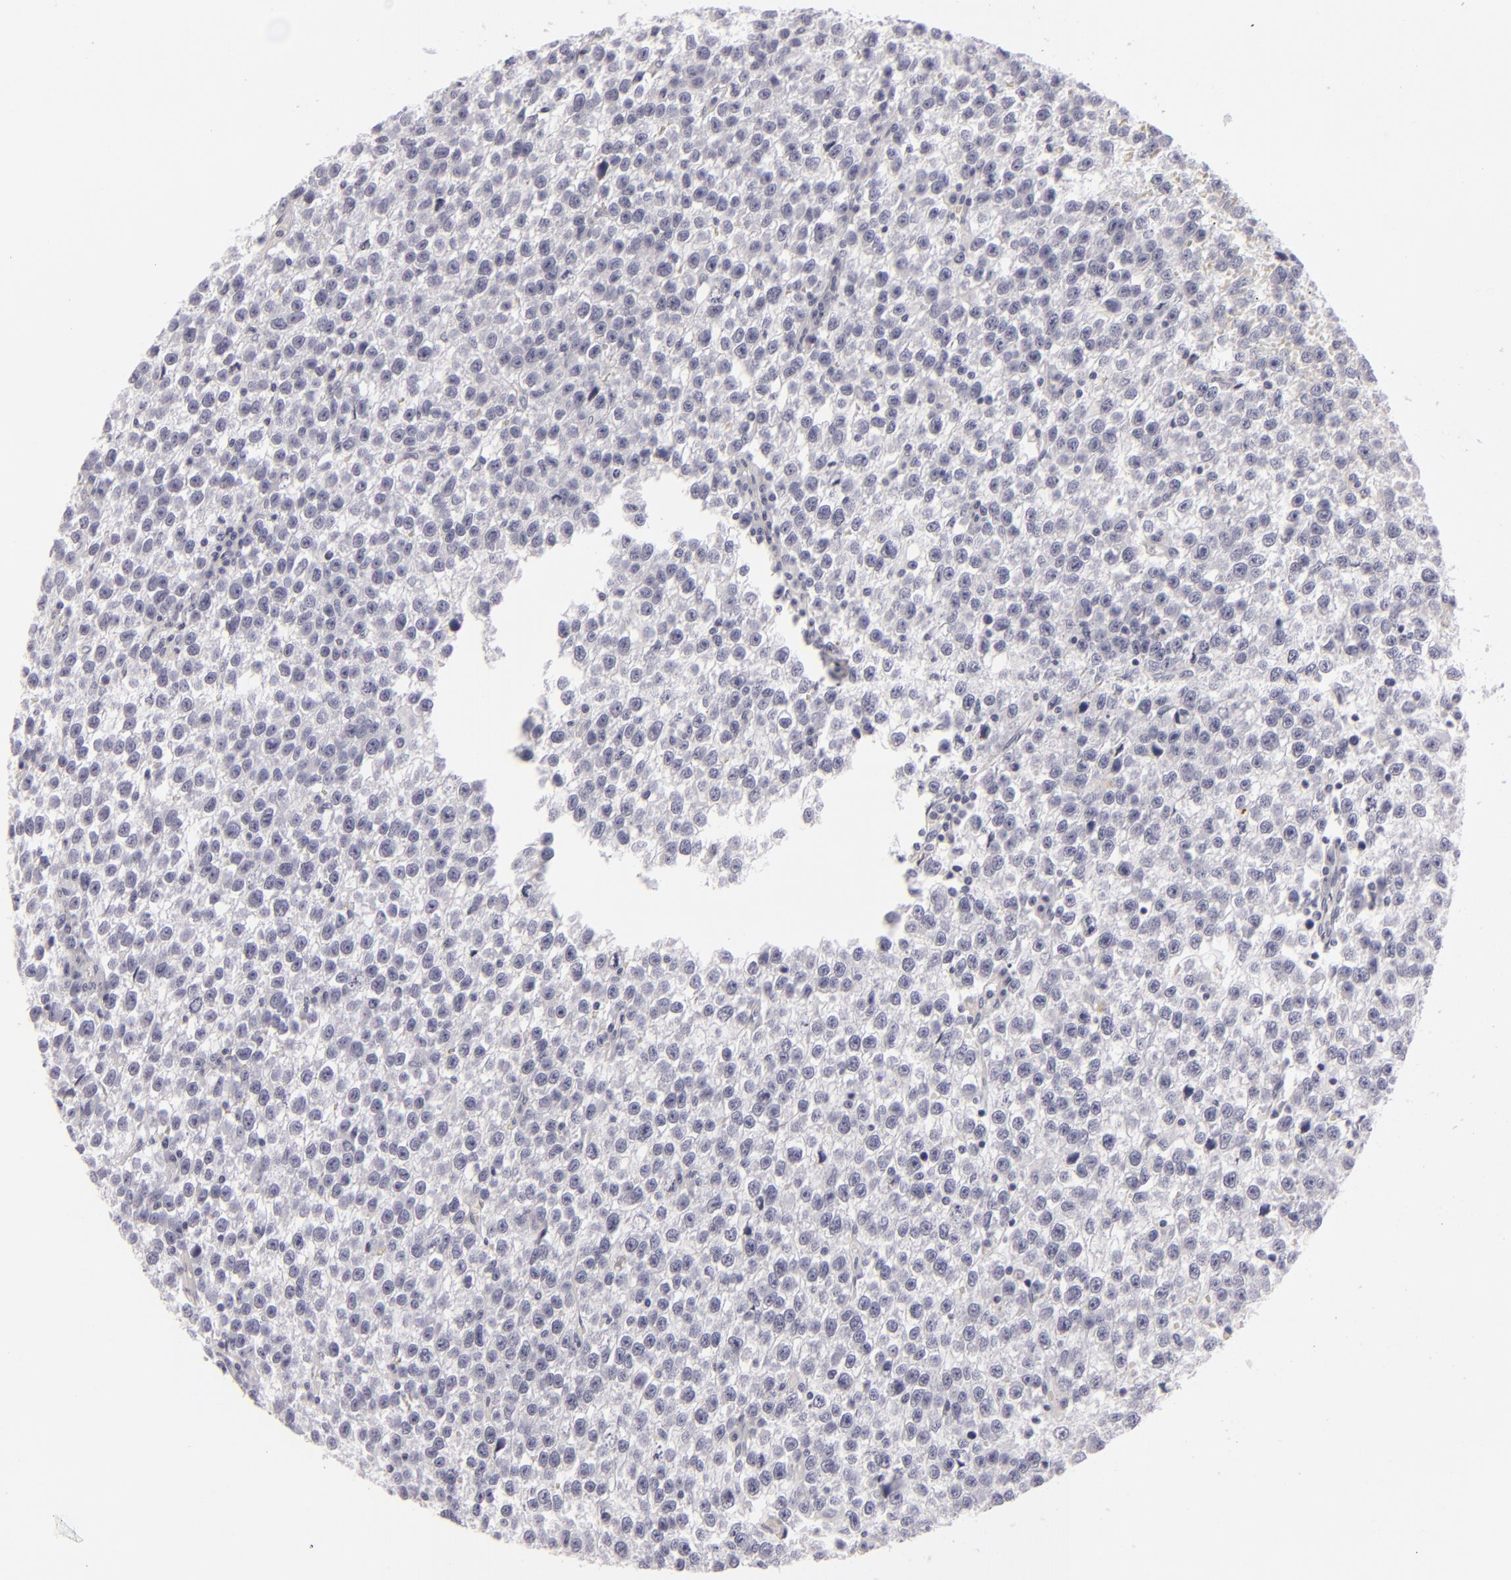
{"staining": {"intensity": "negative", "quantity": "none", "location": "none"}, "tissue": "testis cancer", "cell_type": "Tumor cells", "image_type": "cancer", "snomed": [{"axis": "morphology", "description": "Seminoma, NOS"}, {"axis": "topography", "description": "Testis"}], "caption": "Immunohistochemical staining of testis seminoma demonstrates no significant expression in tumor cells.", "gene": "C9", "patient": {"sex": "male", "age": 35}}